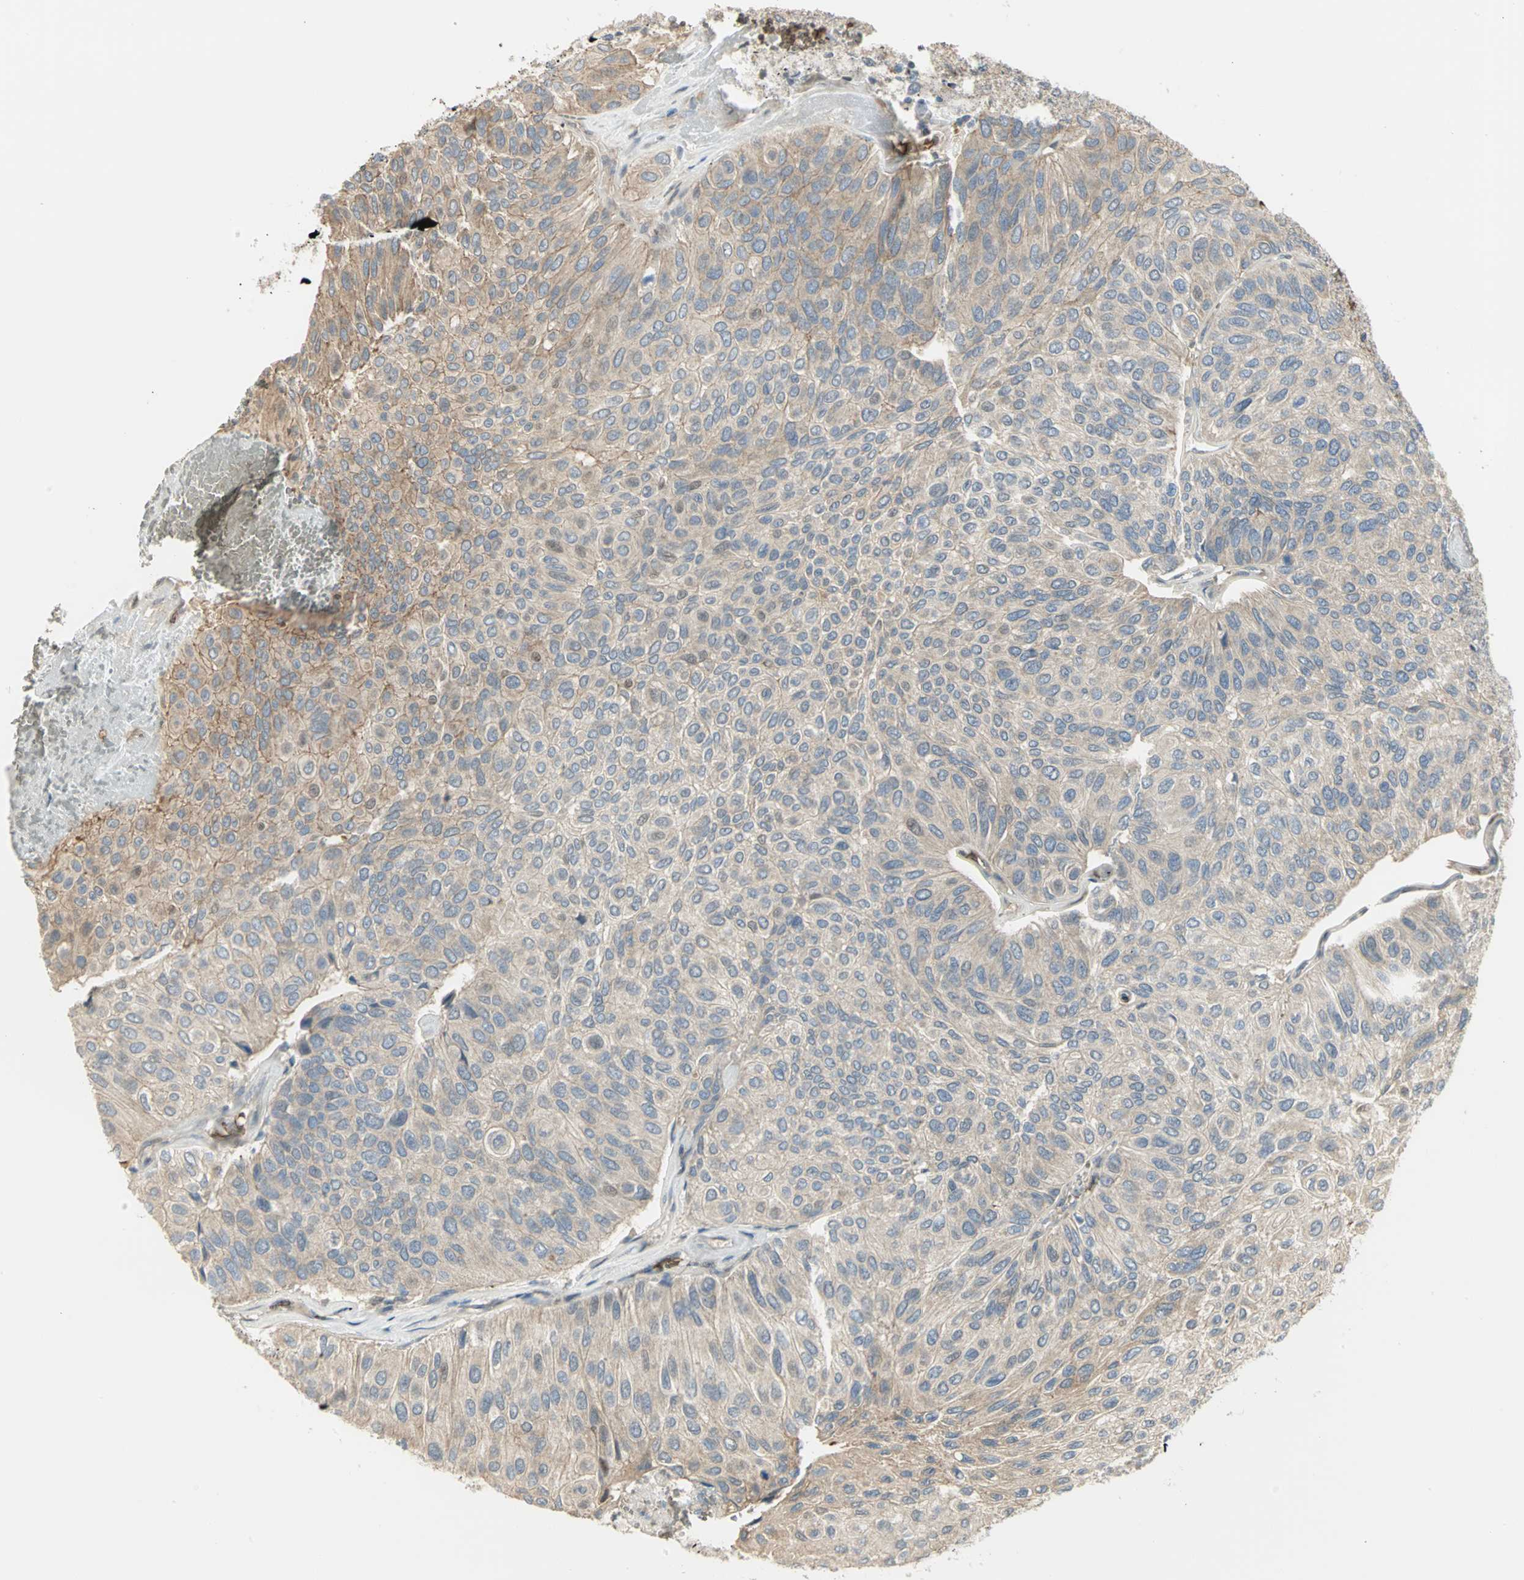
{"staining": {"intensity": "moderate", "quantity": ">75%", "location": "cytoplasmic/membranous"}, "tissue": "urothelial cancer", "cell_type": "Tumor cells", "image_type": "cancer", "snomed": [{"axis": "morphology", "description": "Urothelial carcinoma, High grade"}, {"axis": "topography", "description": "Urinary bladder"}], "caption": "Moderate cytoplasmic/membranous positivity is identified in approximately >75% of tumor cells in high-grade urothelial carcinoma.", "gene": "ANK1", "patient": {"sex": "male", "age": 66}}